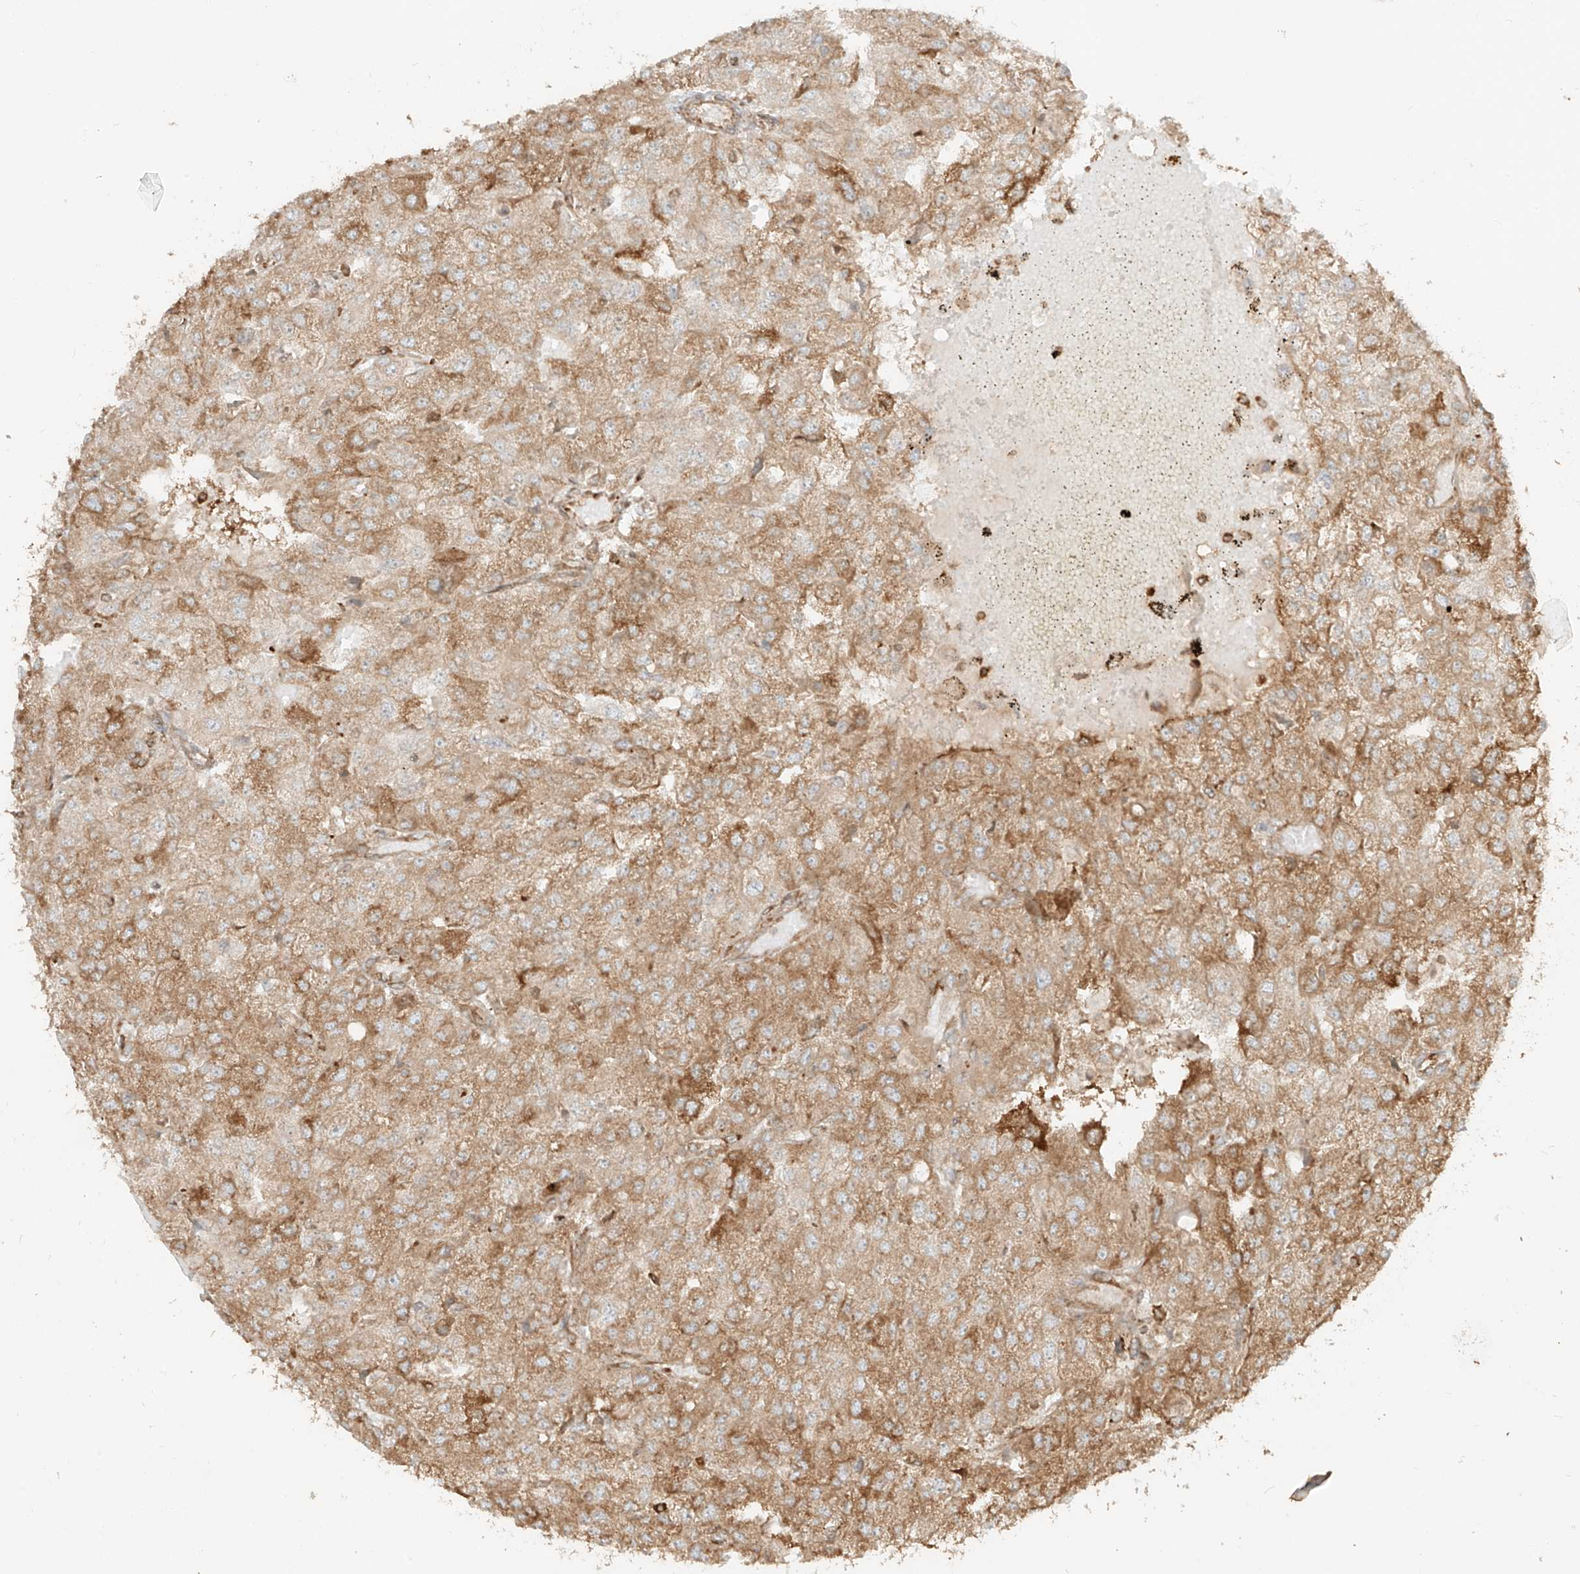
{"staining": {"intensity": "moderate", "quantity": ">75%", "location": "cytoplasmic/membranous"}, "tissue": "renal cancer", "cell_type": "Tumor cells", "image_type": "cancer", "snomed": [{"axis": "morphology", "description": "Adenocarcinoma, NOS"}, {"axis": "topography", "description": "Kidney"}], "caption": "Immunohistochemical staining of renal adenocarcinoma reveals moderate cytoplasmic/membranous protein positivity in about >75% of tumor cells.", "gene": "CCDC115", "patient": {"sex": "female", "age": 54}}